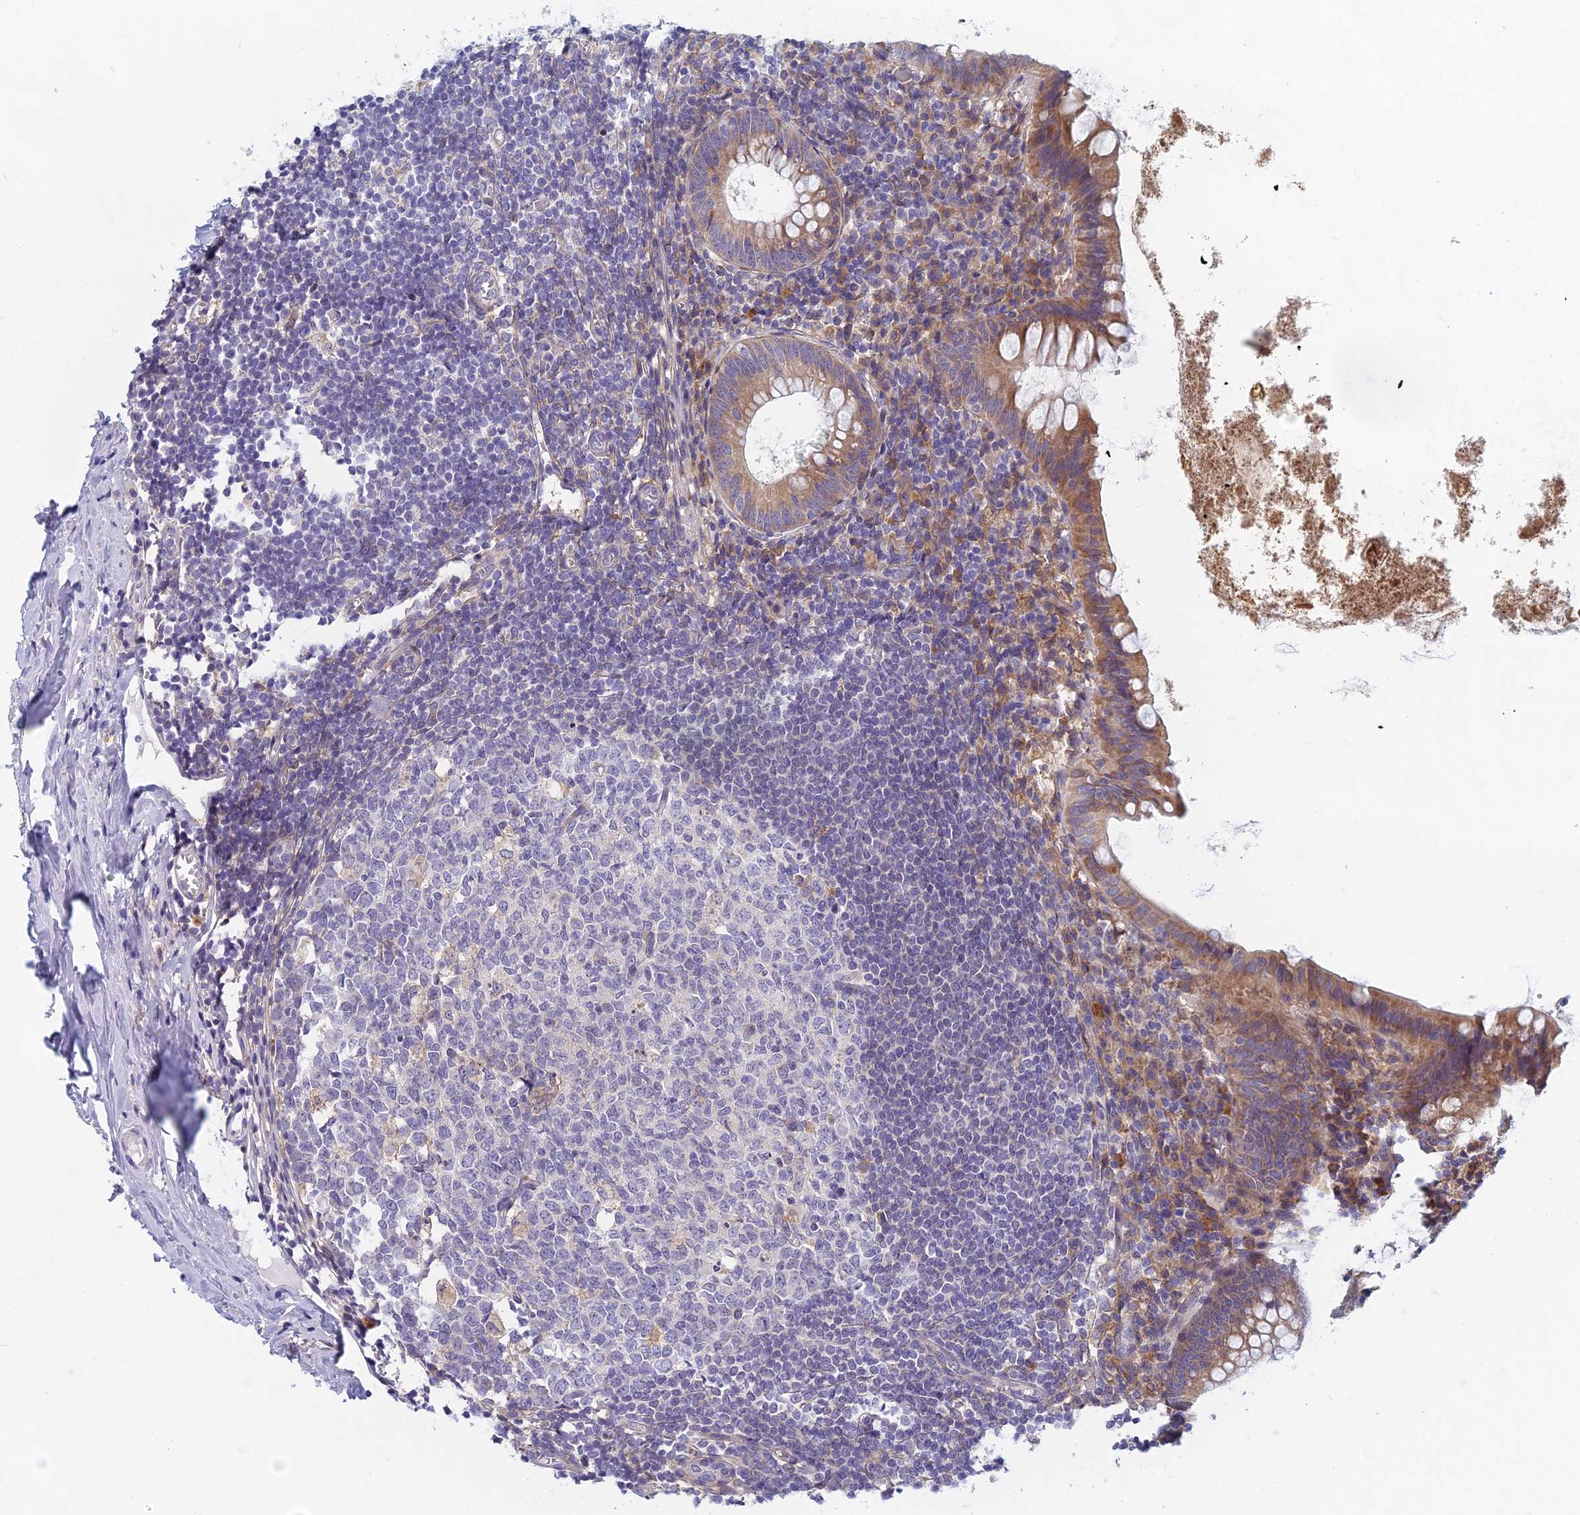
{"staining": {"intensity": "moderate", "quantity": "25%-75%", "location": "cytoplasmic/membranous"}, "tissue": "appendix", "cell_type": "Glandular cells", "image_type": "normal", "snomed": [{"axis": "morphology", "description": "Normal tissue, NOS"}, {"axis": "topography", "description": "Appendix"}], "caption": "Protein staining demonstrates moderate cytoplasmic/membranous expression in approximately 25%-75% of glandular cells in unremarkable appendix. (Stains: DAB (3,3'-diaminobenzidine) in brown, nuclei in blue, Microscopy: brightfield microscopy at high magnification).", "gene": "DDX51", "patient": {"sex": "female", "age": 51}}